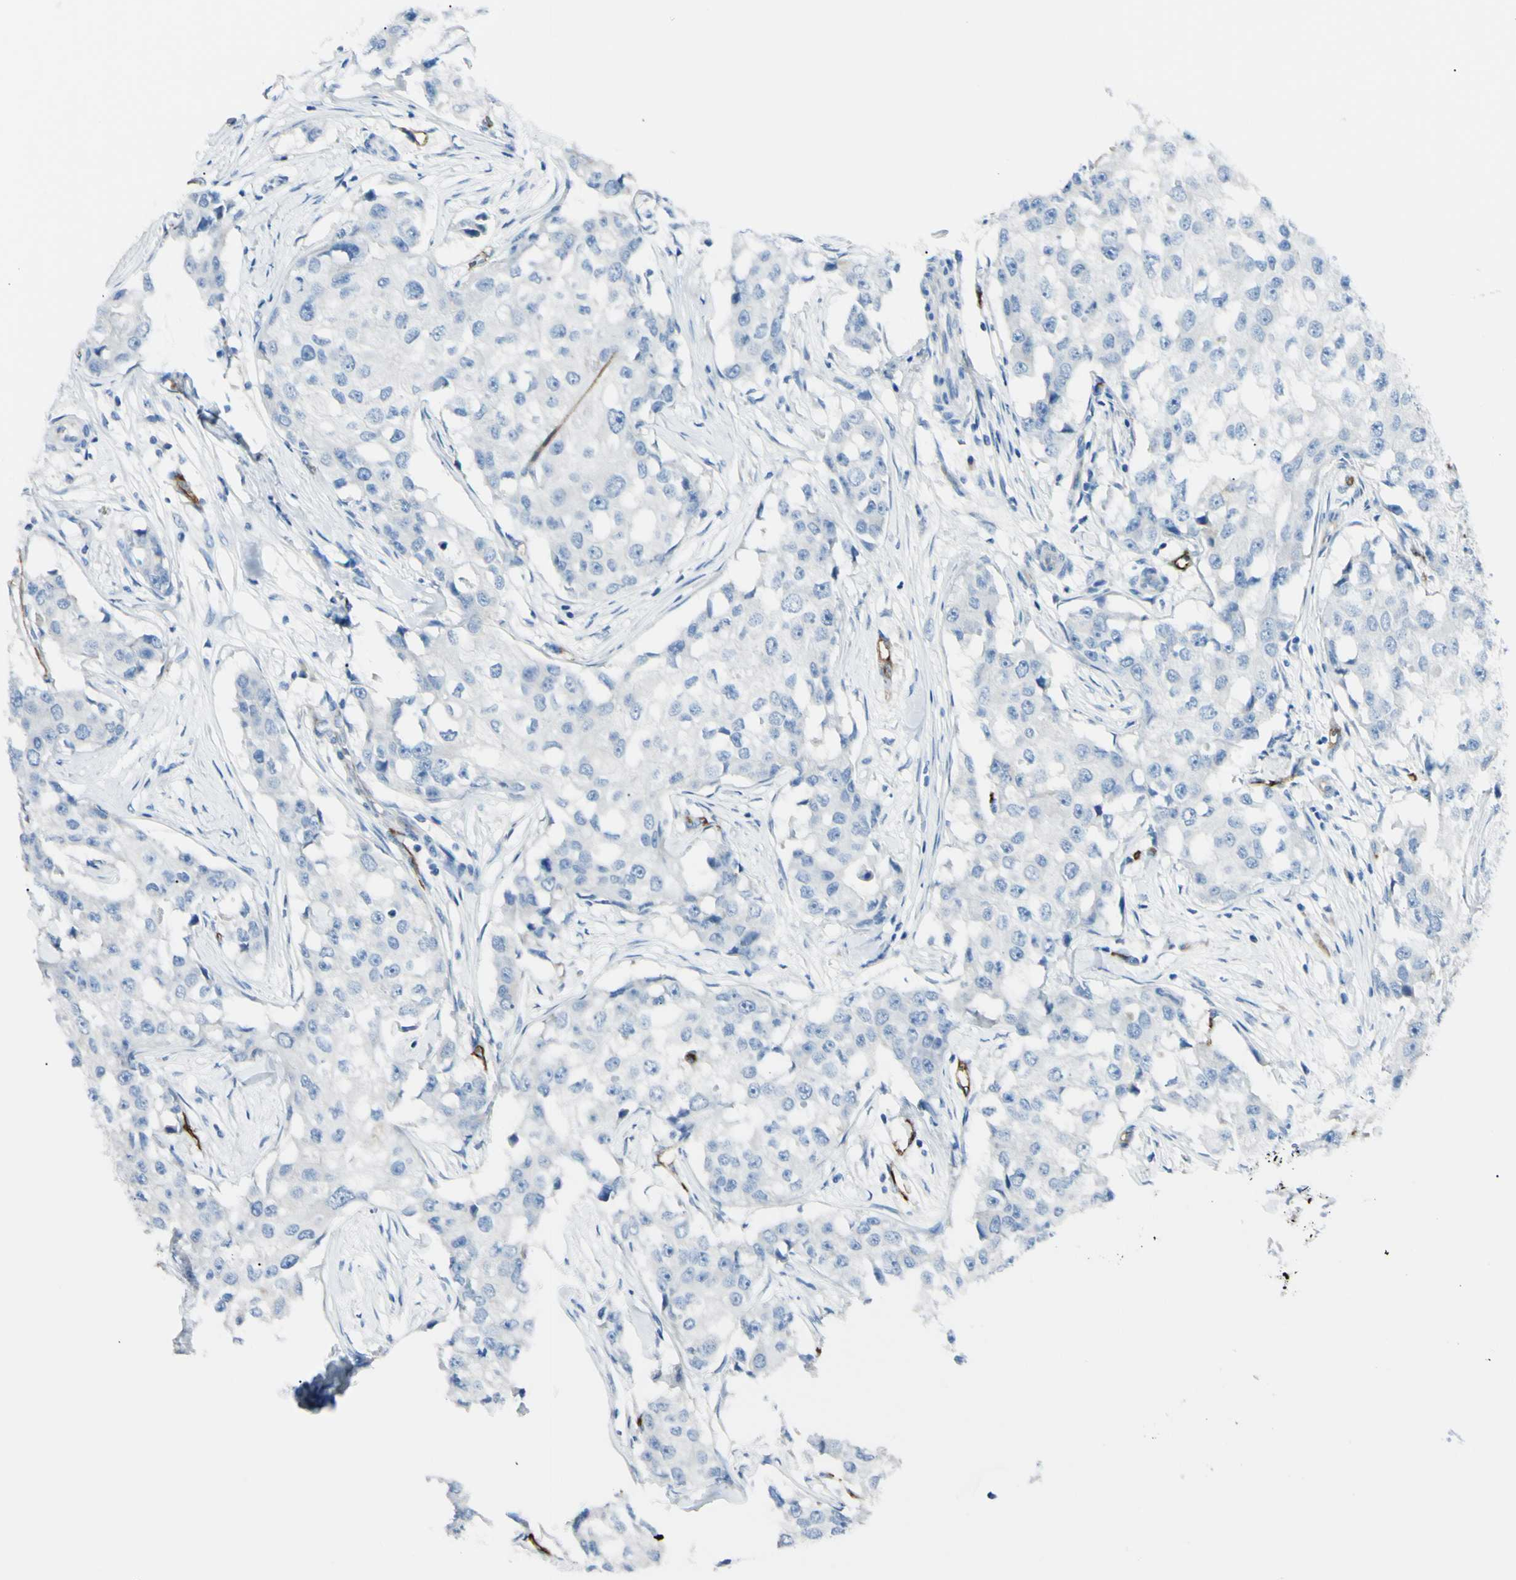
{"staining": {"intensity": "negative", "quantity": "none", "location": "none"}, "tissue": "breast cancer", "cell_type": "Tumor cells", "image_type": "cancer", "snomed": [{"axis": "morphology", "description": "Duct carcinoma"}, {"axis": "topography", "description": "Breast"}], "caption": "The histopathology image demonstrates no staining of tumor cells in breast infiltrating ductal carcinoma.", "gene": "FOLH1", "patient": {"sex": "female", "age": 27}}